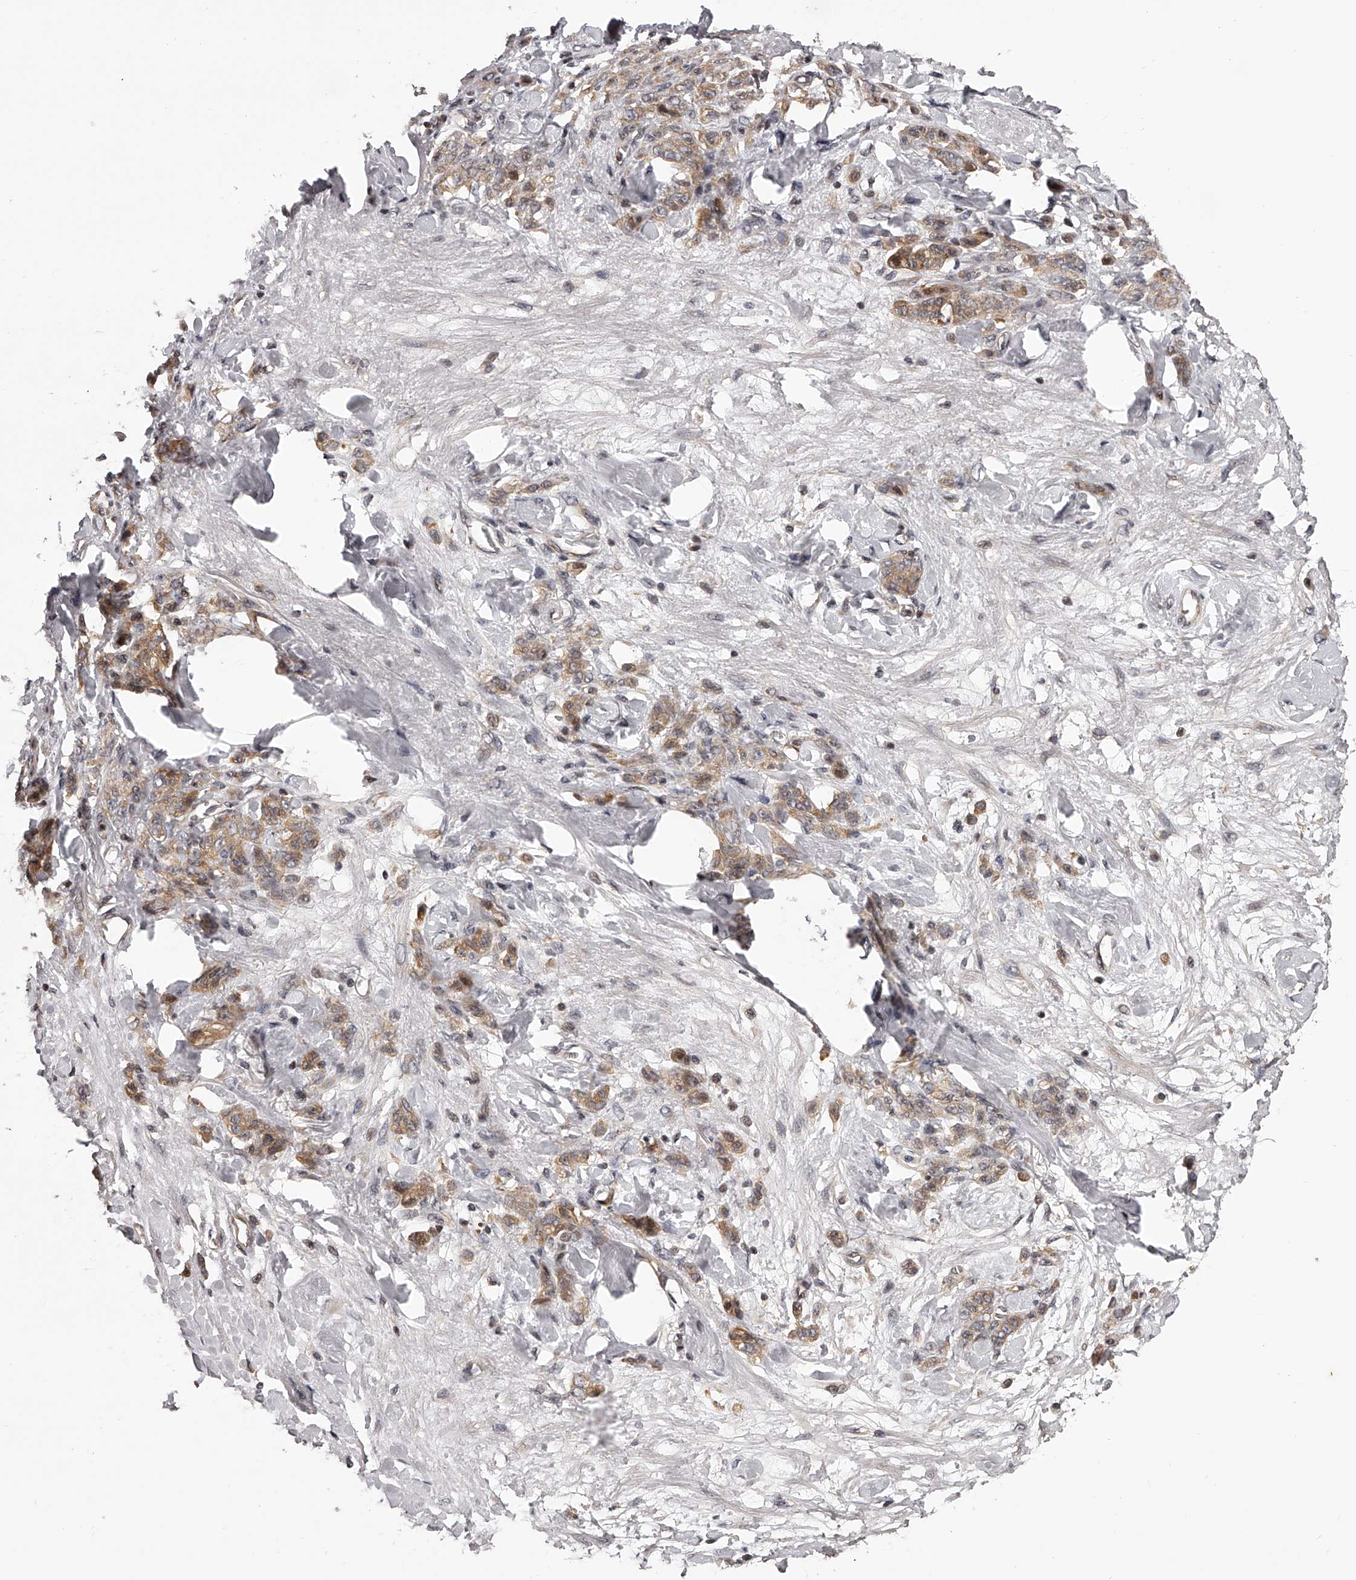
{"staining": {"intensity": "moderate", "quantity": ">75%", "location": "cytoplasmic/membranous"}, "tissue": "stomach cancer", "cell_type": "Tumor cells", "image_type": "cancer", "snomed": [{"axis": "morphology", "description": "Normal tissue, NOS"}, {"axis": "morphology", "description": "Adenocarcinoma, NOS"}, {"axis": "topography", "description": "Stomach"}], "caption": "IHC of human stomach cancer (adenocarcinoma) exhibits medium levels of moderate cytoplasmic/membranous expression in about >75% of tumor cells.", "gene": "PFDN2", "patient": {"sex": "male", "age": 82}}